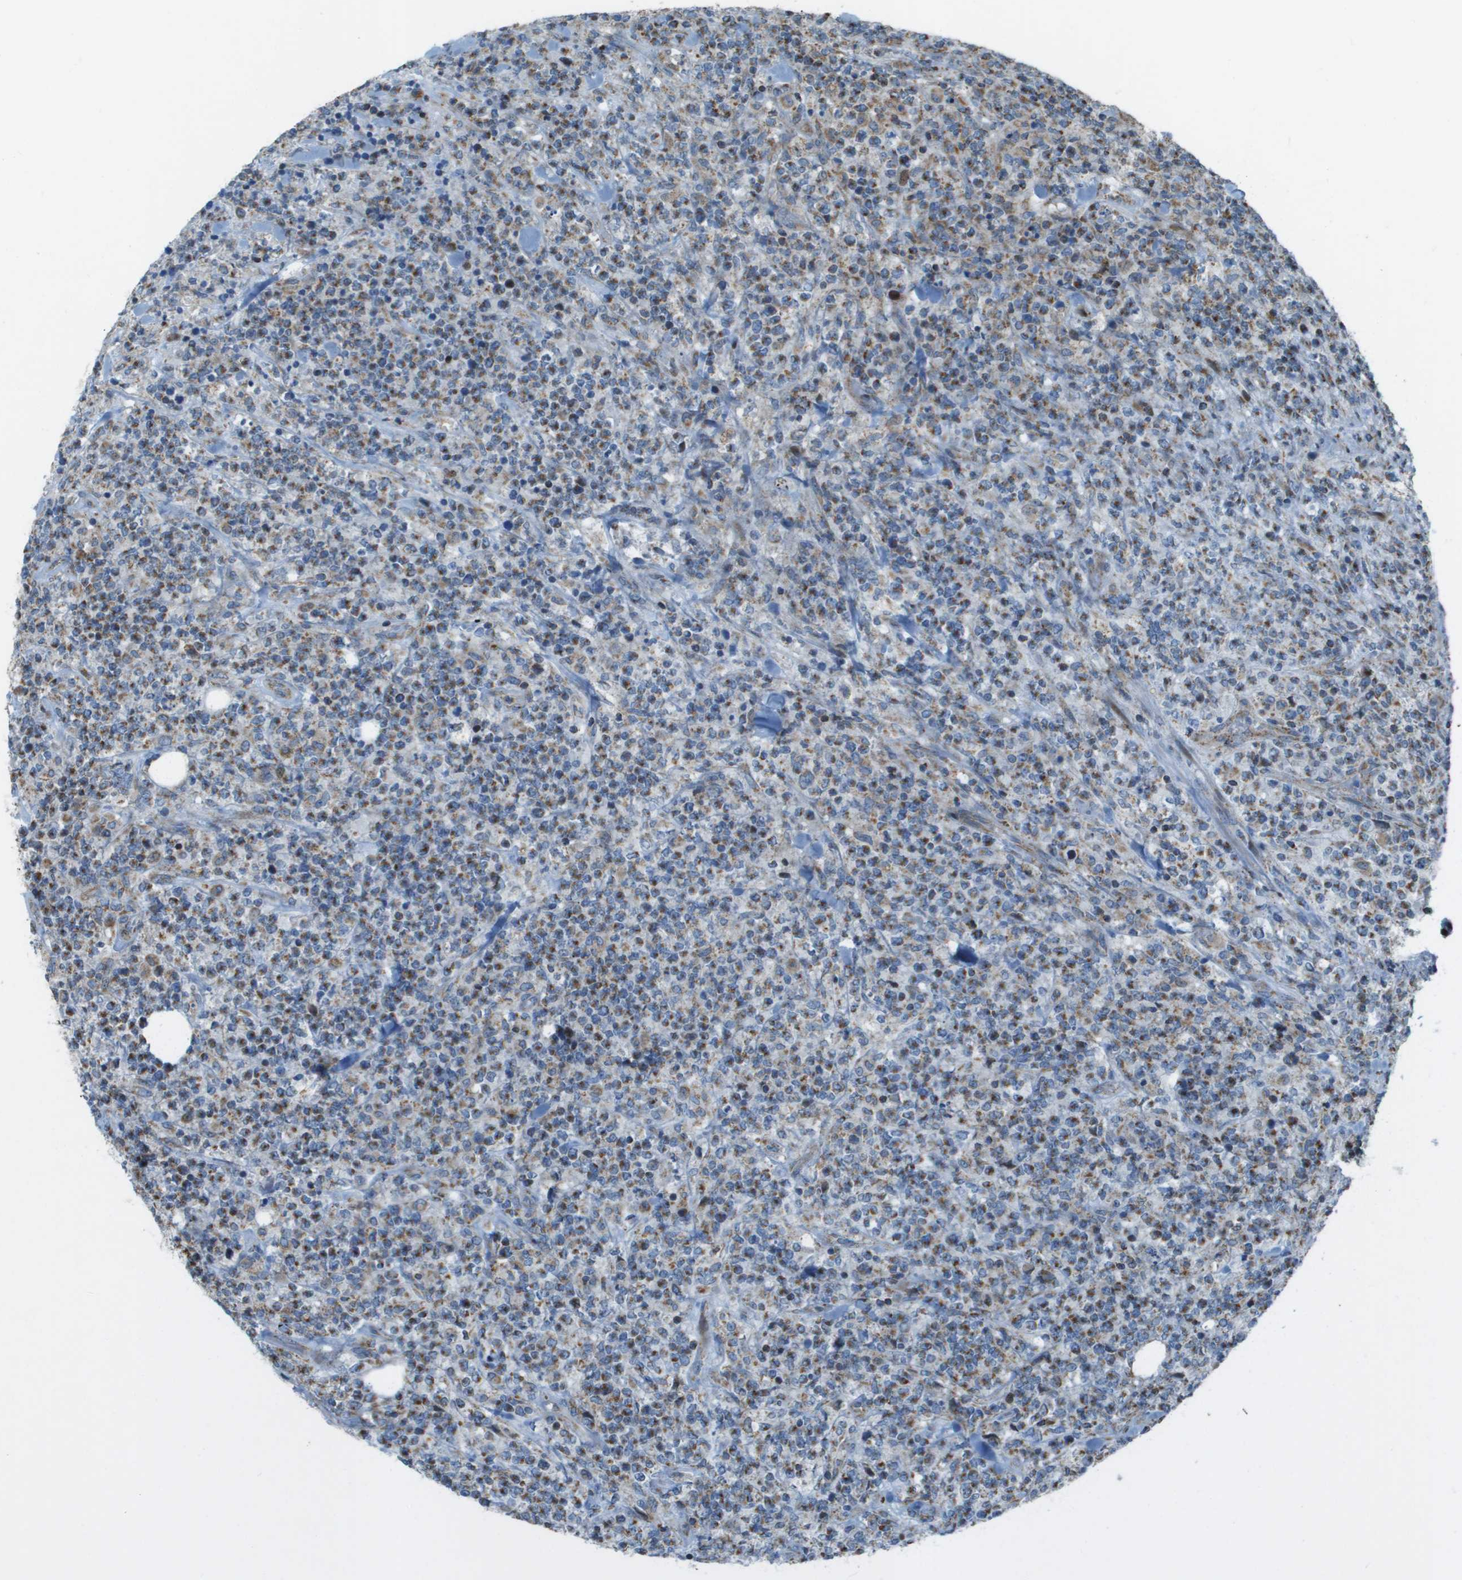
{"staining": {"intensity": "moderate", "quantity": "25%-75%", "location": "cytoplasmic/membranous"}, "tissue": "lymphoma", "cell_type": "Tumor cells", "image_type": "cancer", "snomed": [{"axis": "morphology", "description": "Malignant lymphoma, non-Hodgkin's type, High grade"}, {"axis": "topography", "description": "Soft tissue"}], "caption": "High-power microscopy captured an immunohistochemistry (IHC) micrograph of lymphoma, revealing moderate cytoplasmic/membranous positivity in about 25%-75% of tumor cells.", "gene": "MGAT3", "patient": {"sex": "male", "age": 18}}